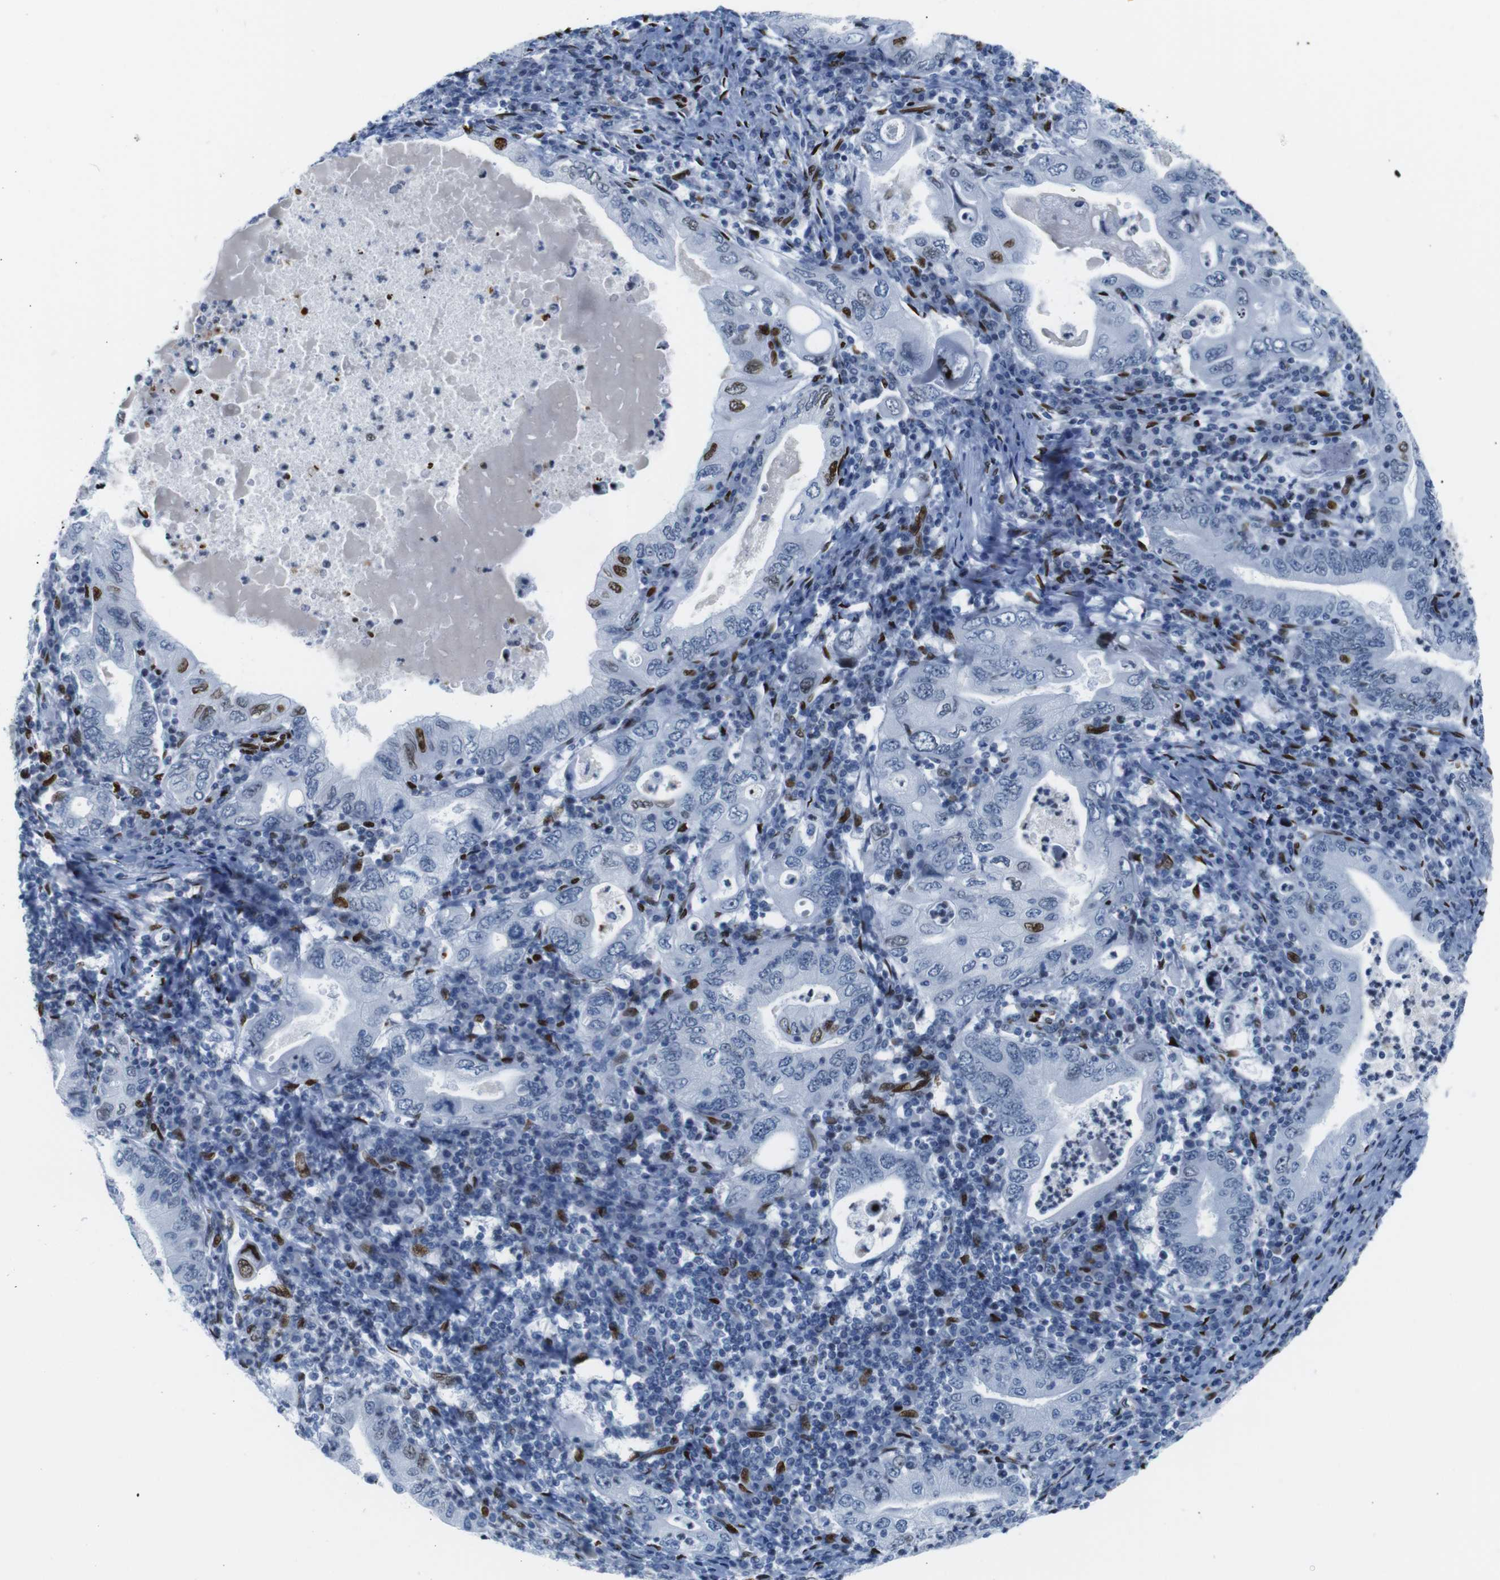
{"staining": {"intensity": "strong", "quantity": "25%-75%", "location": "nuclear"}, "tissue": "stomach cancer", "cell_type": "Tumor cells", "image_type": "cancer", "snomed": [{"axis": "morphology", "description": "Normal tissue, NOS"}, {"axis": "morphology", "description": "Adenocarcinoma, NOS"}, {"axis": "topography", "description": "Esophagus"}, {"axis": "topography", "description": "Stomach, upper"}, {"axis": "topography", "description": "Peripheral nerve tissue"}], "caption": "Human stomach cancer (adenocarcinoma) stained for a protein (brown) exhibits strong nuclear positive expression in approximately 25%-75% of tumor cells.", "gene": "NPIPB15", "patient": {"sex": "male", "age": 62}}